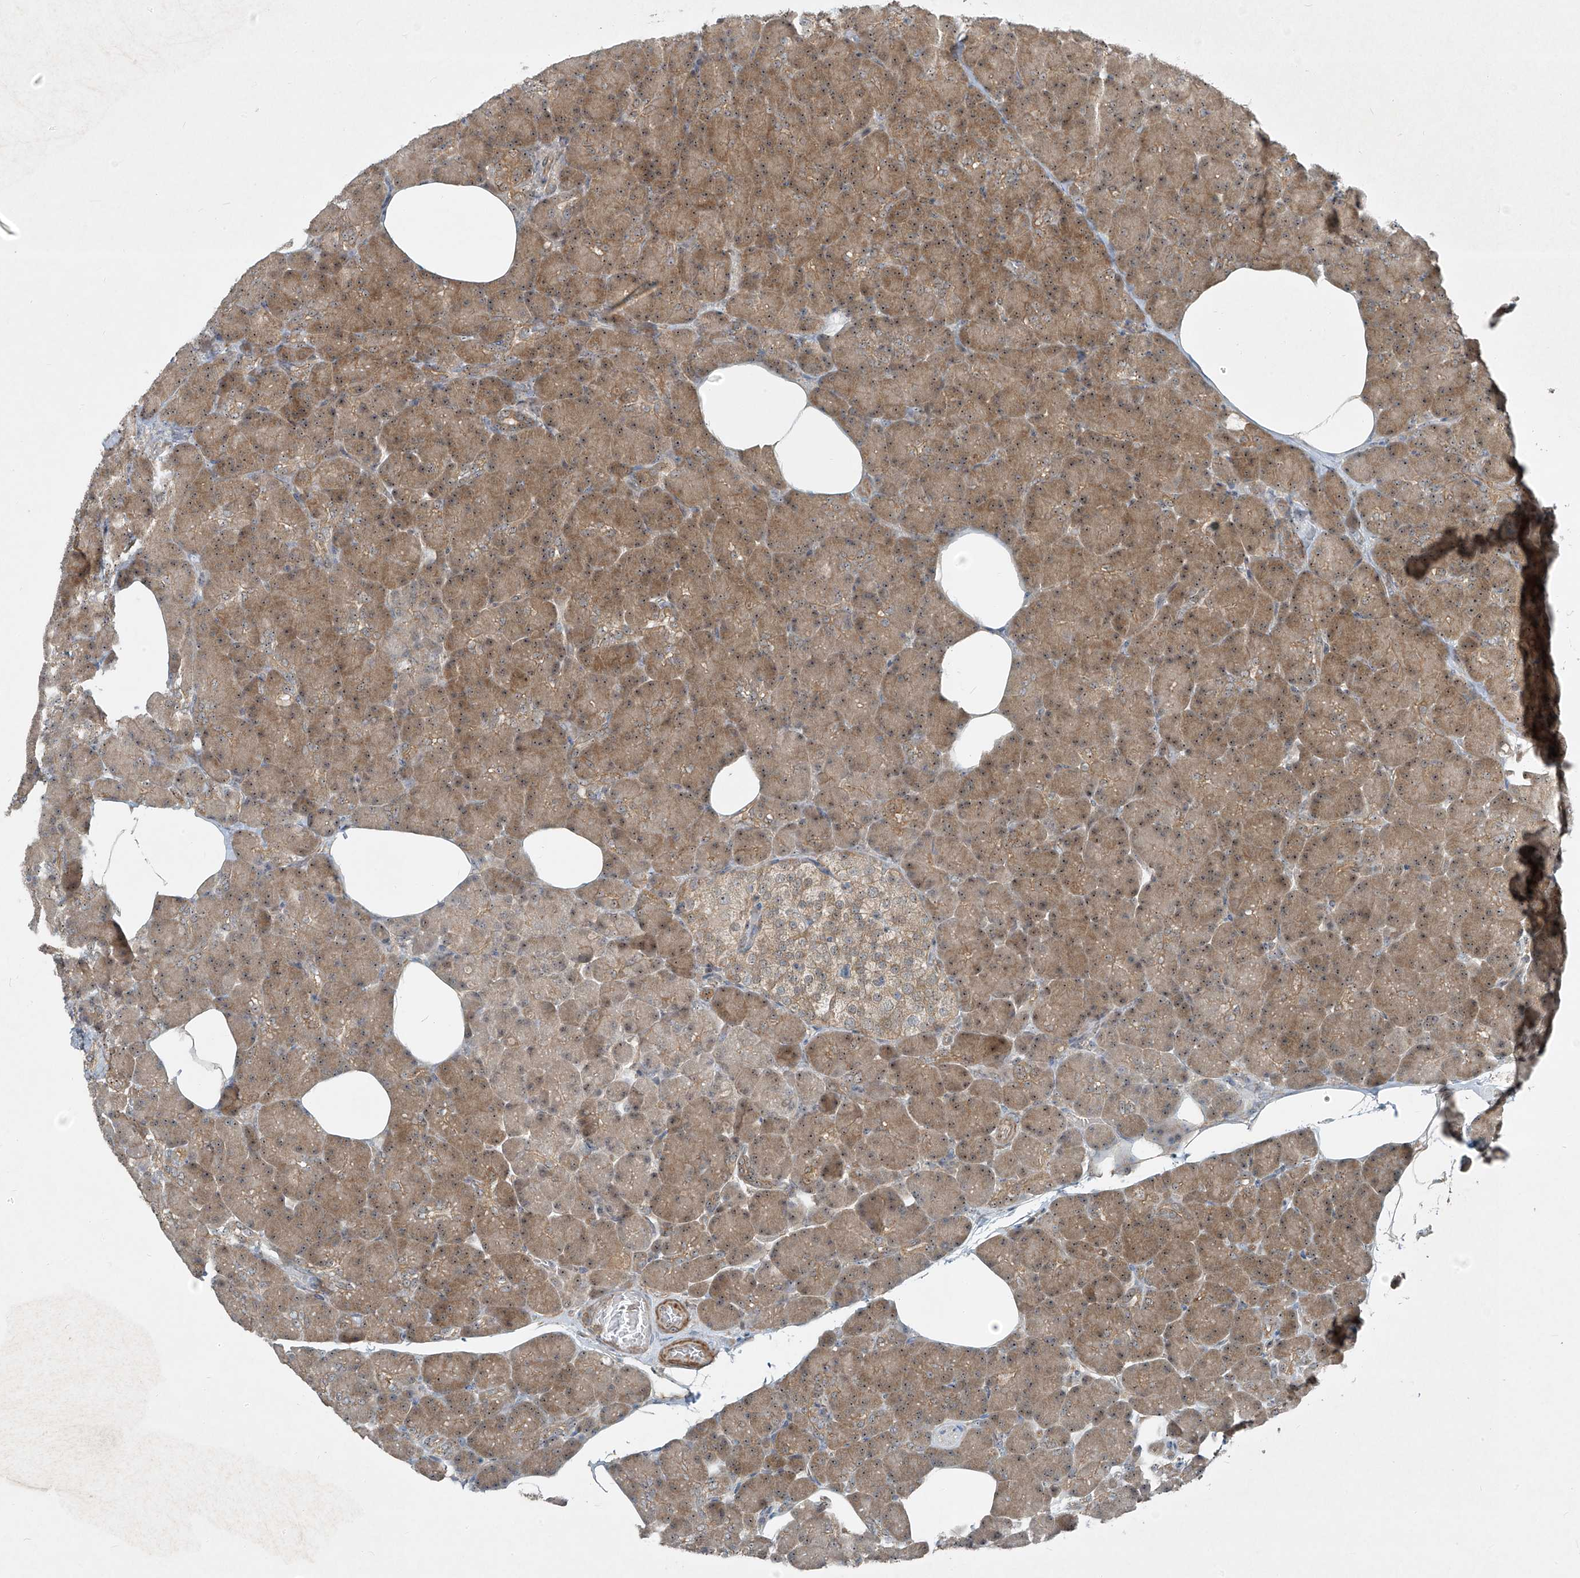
{"staining": {"intensity": "moderate", "quantity": ">75%", "location": "cytoplasmic/membranous,nuclear"}, "tissue": "pancreas", "cell_type": "Exocrine glandular cells", "image_type": "normal", "snomed": [{"axis": "morphology", "description": "Normal tissue, NOS"}, {"axis": "topography", "description": "Pancreas"}], "caption": "Pancreas stained for a protein exhibits moderate cytoplasmic/membranous,nuclear positivity in exocrine glandular cells. (Brightfield microscopy of DAB IHC at high magnification).", "gene": "PPCS", "patient": {"sex": "female", "age": 43}}